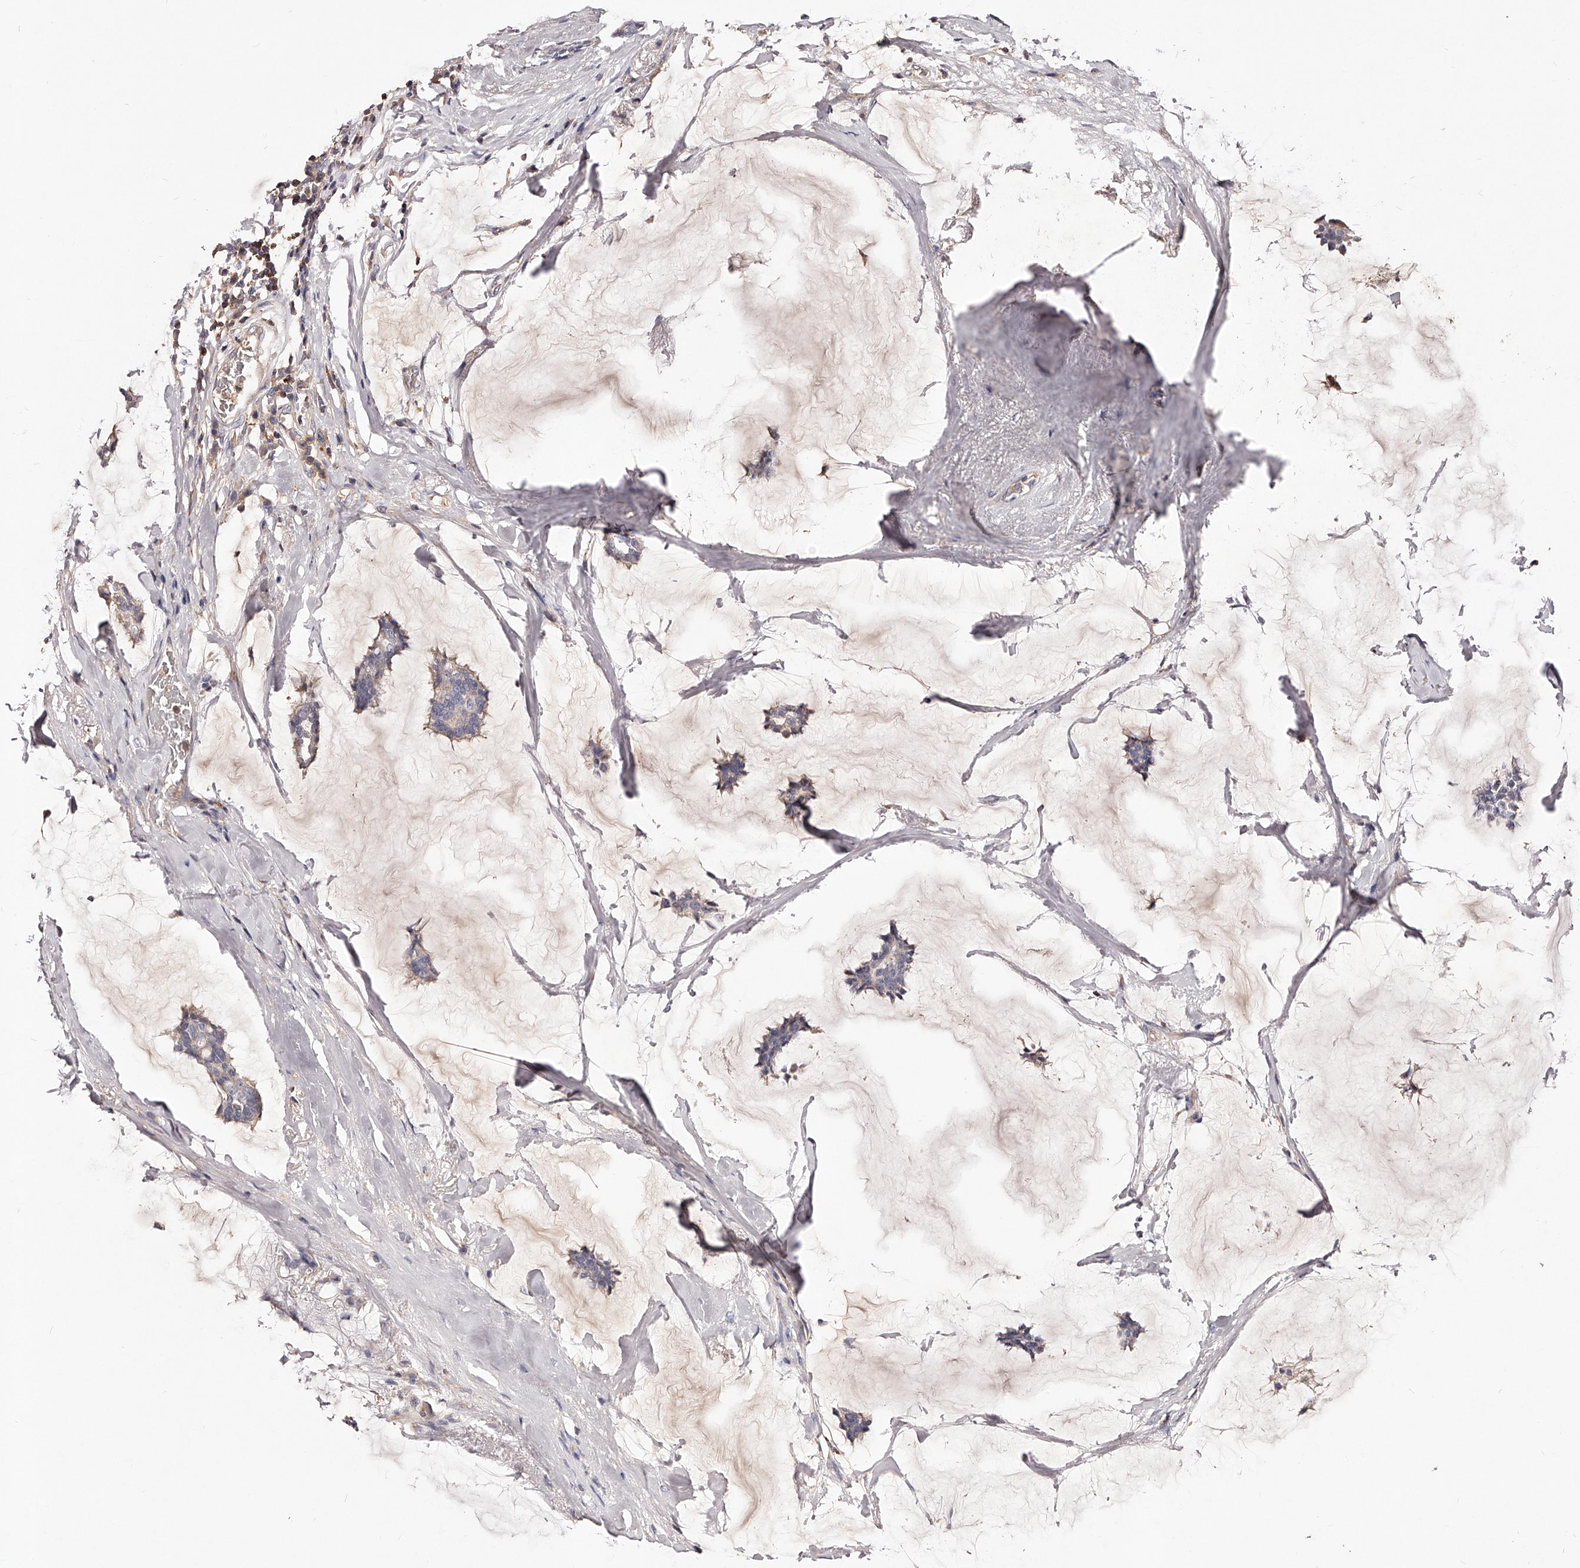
{"staining": {"intensity": "weak", "quantity": "<25%", "location": "cytoplasmic/membranous"}, "tissue": "breast cancer", "cell_type": "Tumor cells", "image_type": "cancer", "snomed": [{"axis": "morphology", "description": "Duct carcinoma"}, {"axis": "topography", "description": "Breast"}], "caption": "Immunohistochemical staining of human breast cancer demonstrates no significant expression in tumor cells. (Stains: DAB (3,3'-diaminobenzidine) IHC with hematoxylin counter stain, Microscopy: brightfield microscopy at high magnification).", "gene": "PHACTR1", "patient": {"sex": "female", "age": 93}}